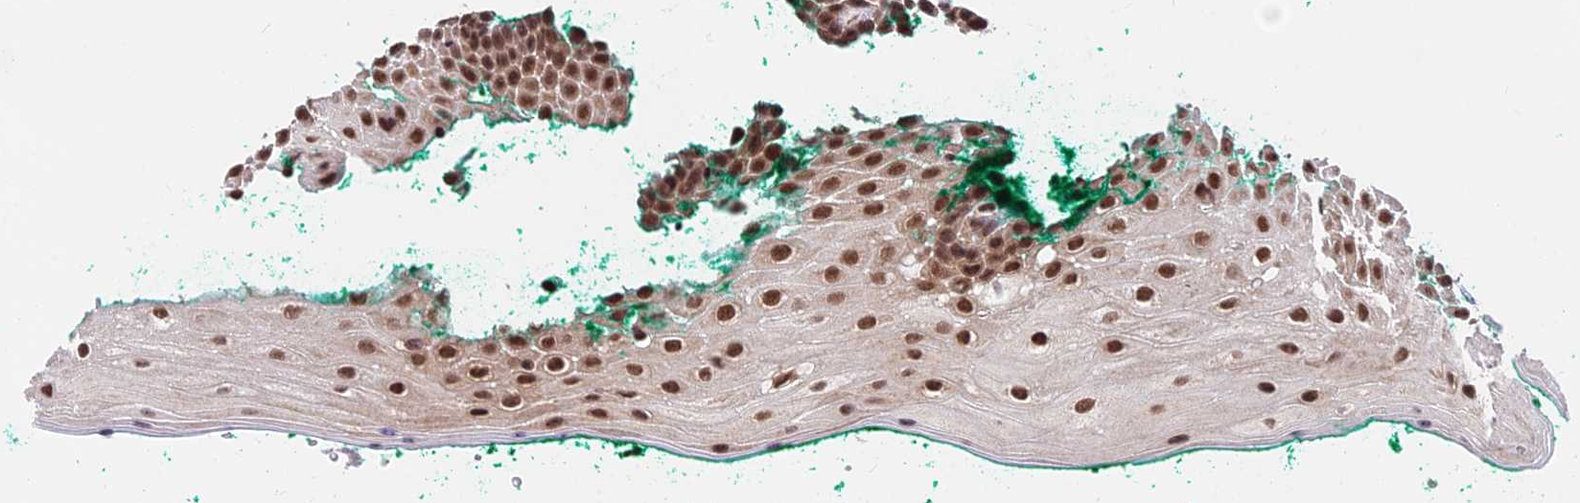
{"staining": {"intensity": "strong", "quantity": ">75%", "location": "nuclear"}, "tissue": "oral mucosa", "cell_type": "Squamous epithelial cells", "image_type": "normal", "snomed": [{"axis": "morphology", "description": "Normal tissue, NOS"}, {"axis": "topography", "description": "Oral tissue"}], "caption": "Protein staining shows strong nuclear staining in approximately >75% of squamous epithelial cells in unremarkable oral mucosa.", "gene": "RBM42", "patient": {"sex": "female", "age": 70}}